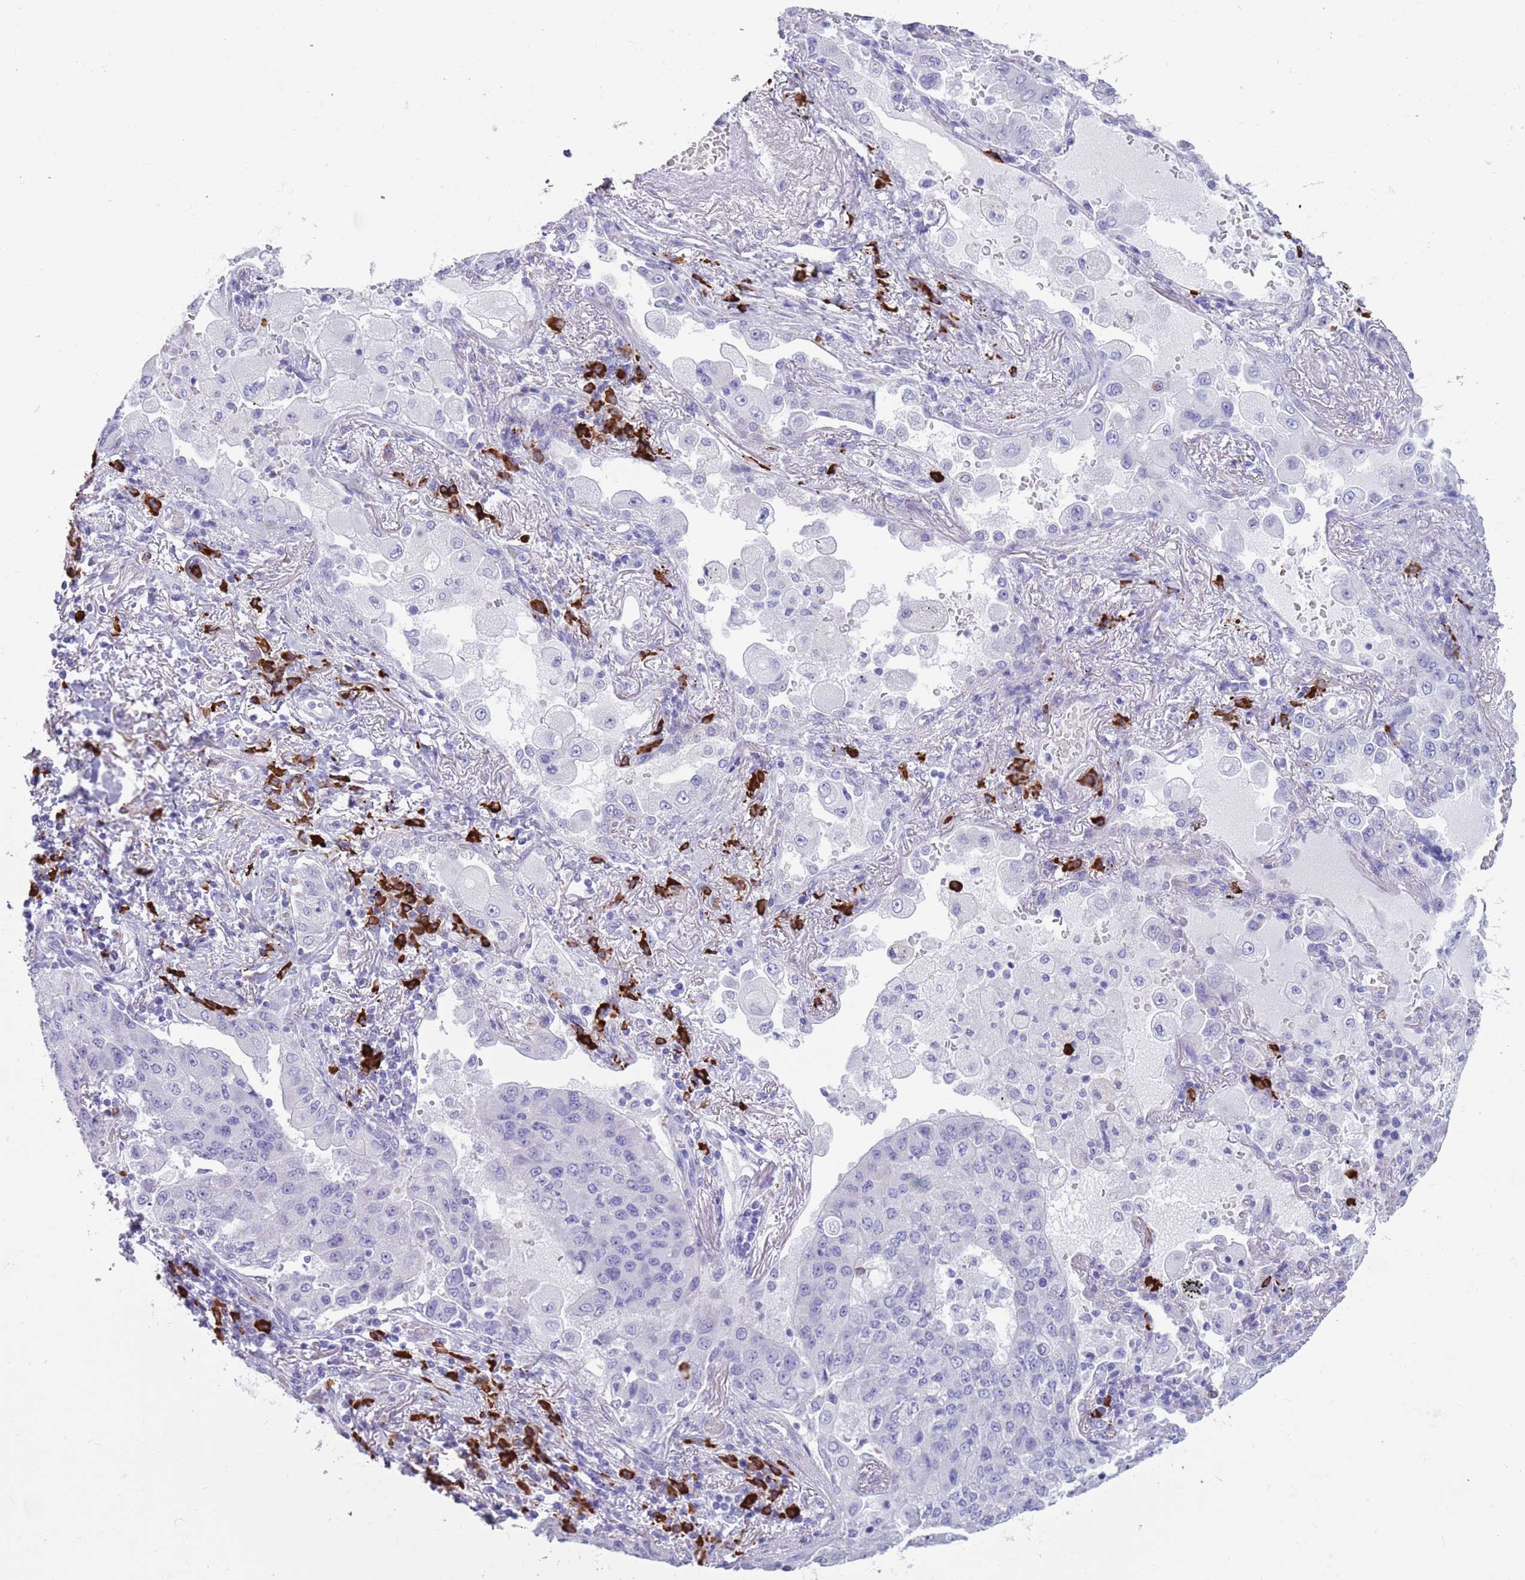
{"staining": {"intensity": "negative", "quantity": "none", "location": "none"}, "tissue": "lung cancer", "cell_type": "Tumor cells", "image_type": "cancer", "snomed": [{"axis": "morphology", "description": "Squamous cell carcinoma, NOS"}, {"axis": "topography", "description": "Lung"}], "caption": "The image displays no significant staining in tumor cells of lung squamous cell carcinoma.", "gene": "LY6G5B", "patient": {"sex": "male", "age": 74}}